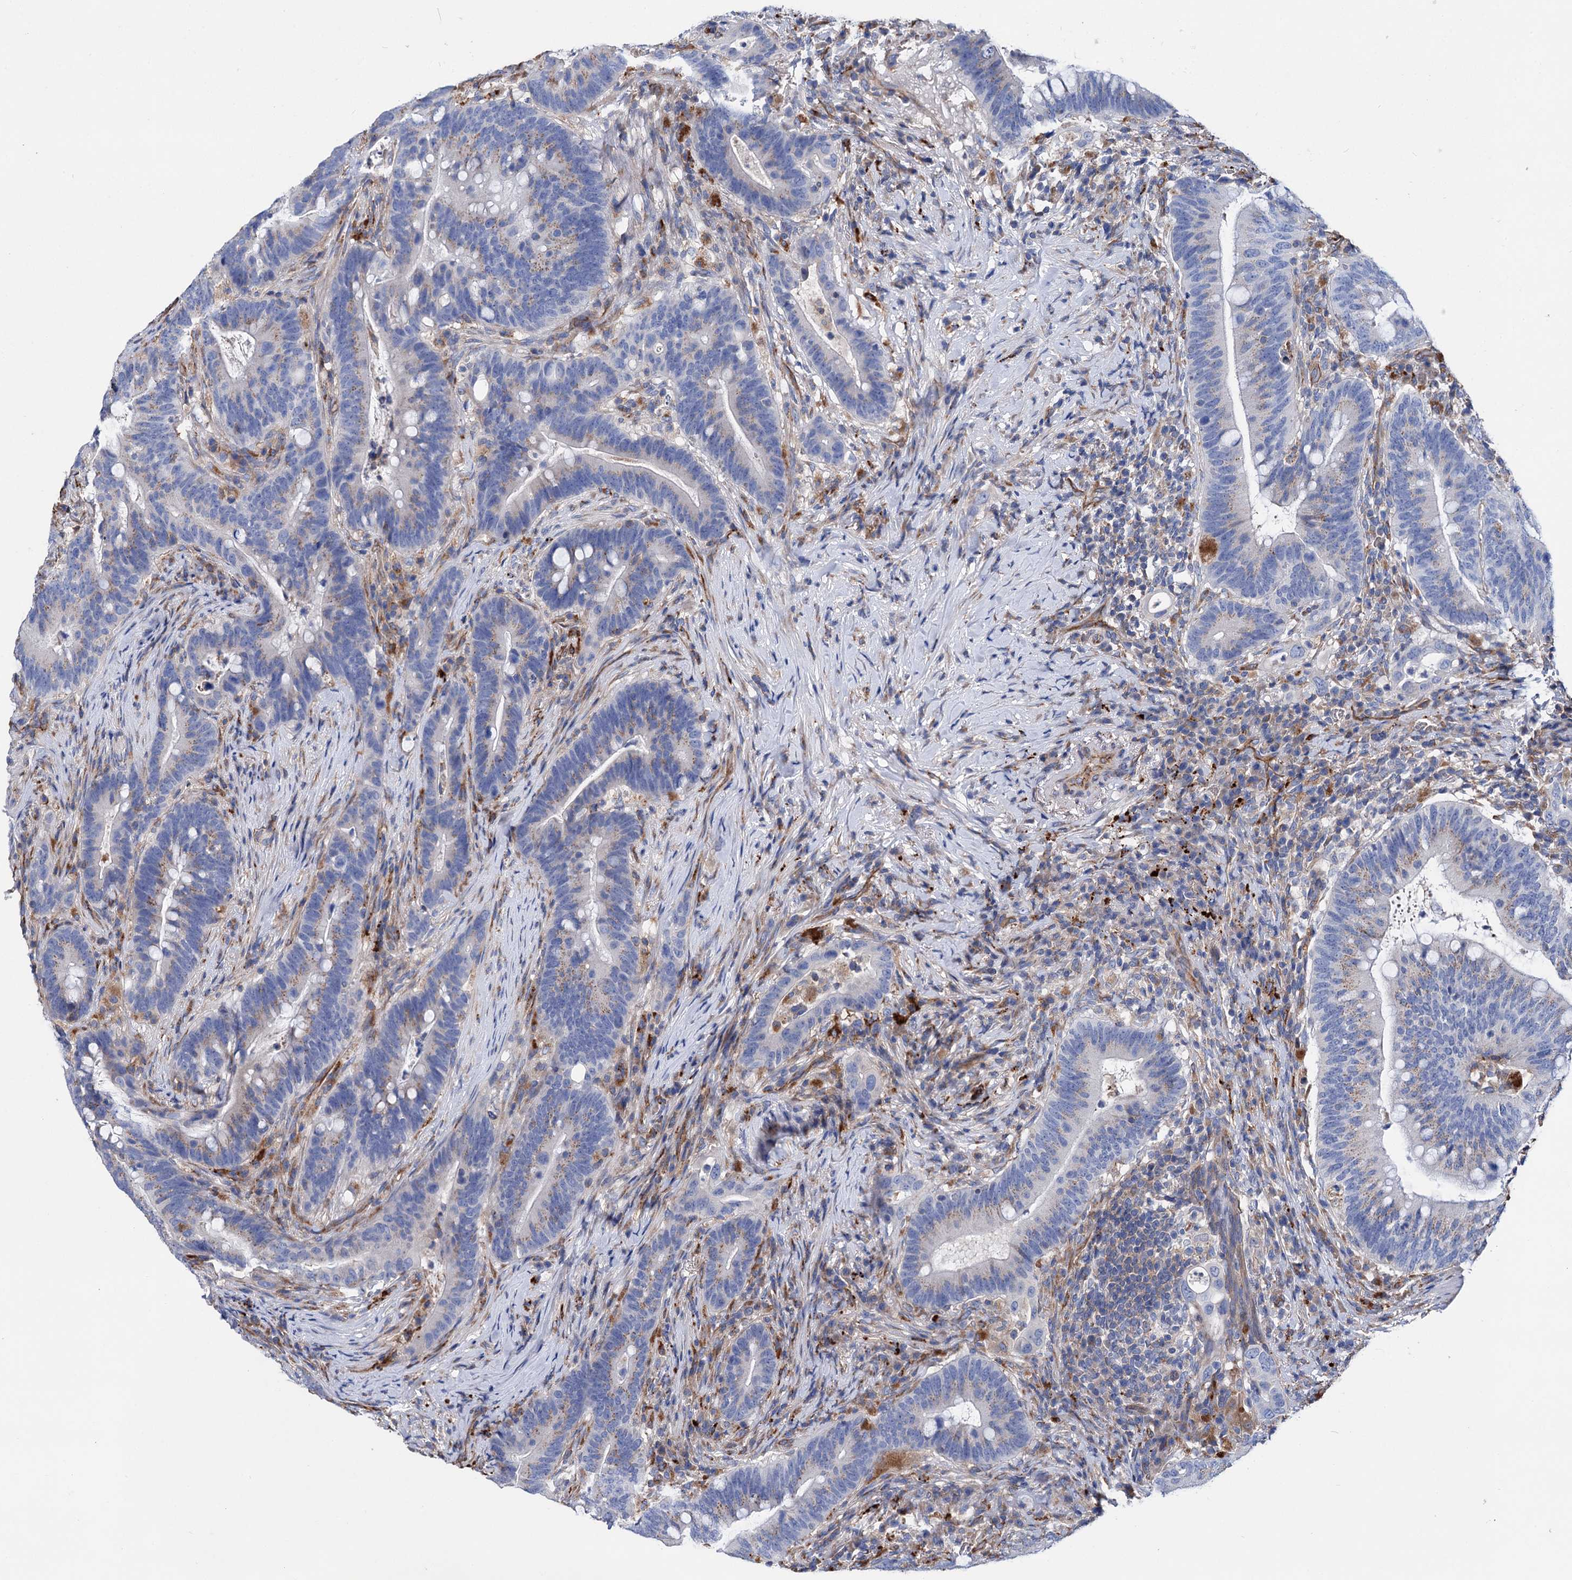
{"staining": {"intensity": "weak", "quantity": "25%-75%", "location": "cytoplasmic/membranous"}, "tissue": "colorectal cancer", "cell_type": "Tumor cells", "image_type": "cancer", "snomed": [{"axis": "morphology", "description": "Adenocarcinoma, NOS"}, {"axis": "topography", "description": "Colon"}], "caption": "A micrograph showing weak cytoplasmic/membranous expression in approximately 25%-75% of tumor cells in colorectal cancer (adenocarcinoma), as visualized by brown immunohistochemical staining.", "gene": "SCPEP1", "patient": {"sex": "female", "age": 66}}